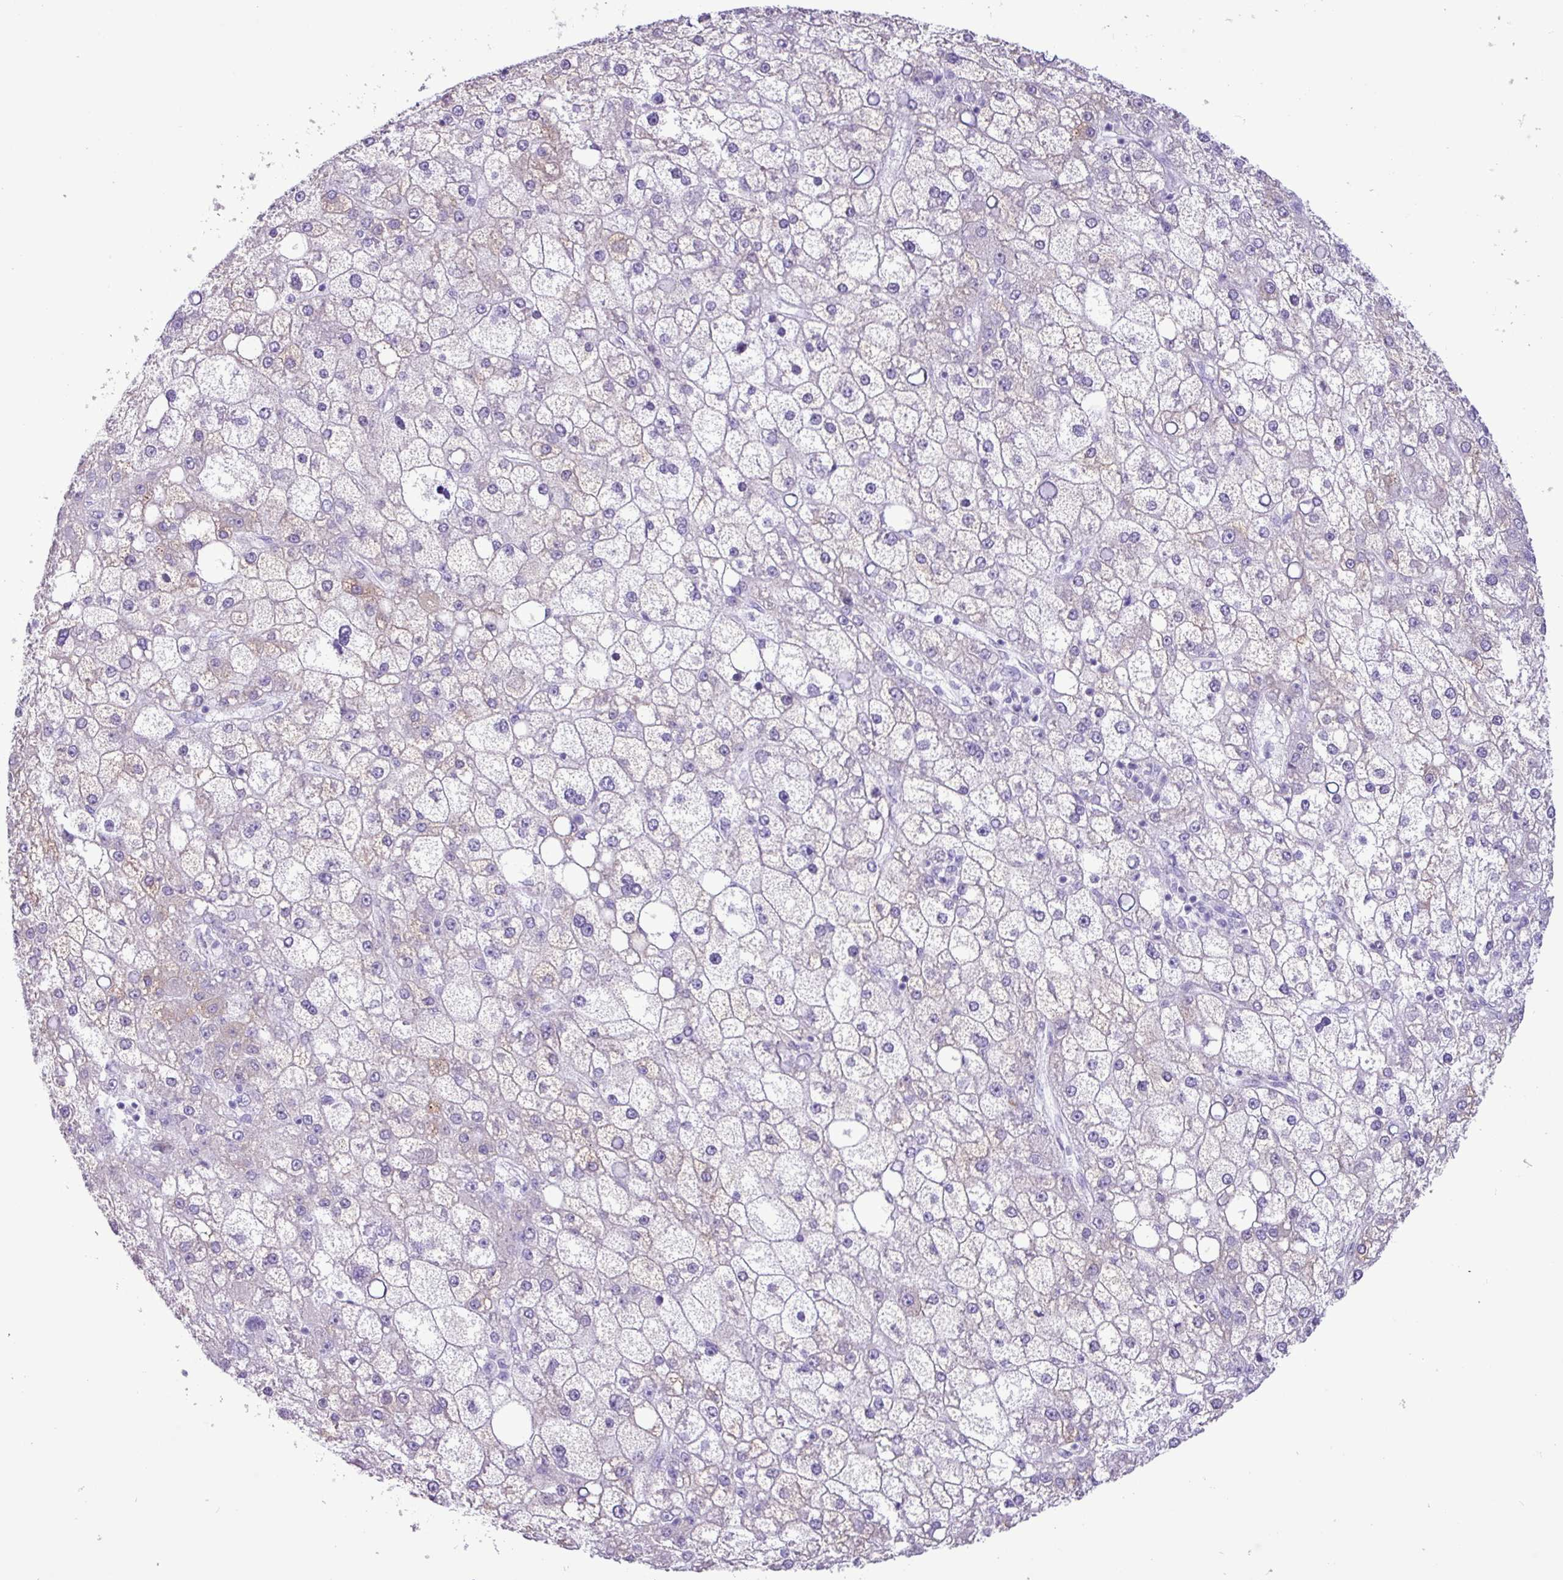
{"staining": {"intensity": "negative", "quantity": "none", "location": "none"}, "tissue": "liver cancer", "cell_type": "Tumor cells", "image_type": "cancer", "snomed": [{"axis": "morphology", "description": "Carcinoma, Hepatocellular, NOS"}, {"axis": "topography", "description": "Liver"}], "caption": "The immunohistochemistry (IHC) histopathology image has no significant expression in tumor cells of liver cancer tissue. Brightfield microscopy of immunohistochemistry stained with DAB (brown) and hematoxylin (blue), captured at high magnification.", "gene": "SLC38A1", "patient": {"sex": "male", "age": 67}}